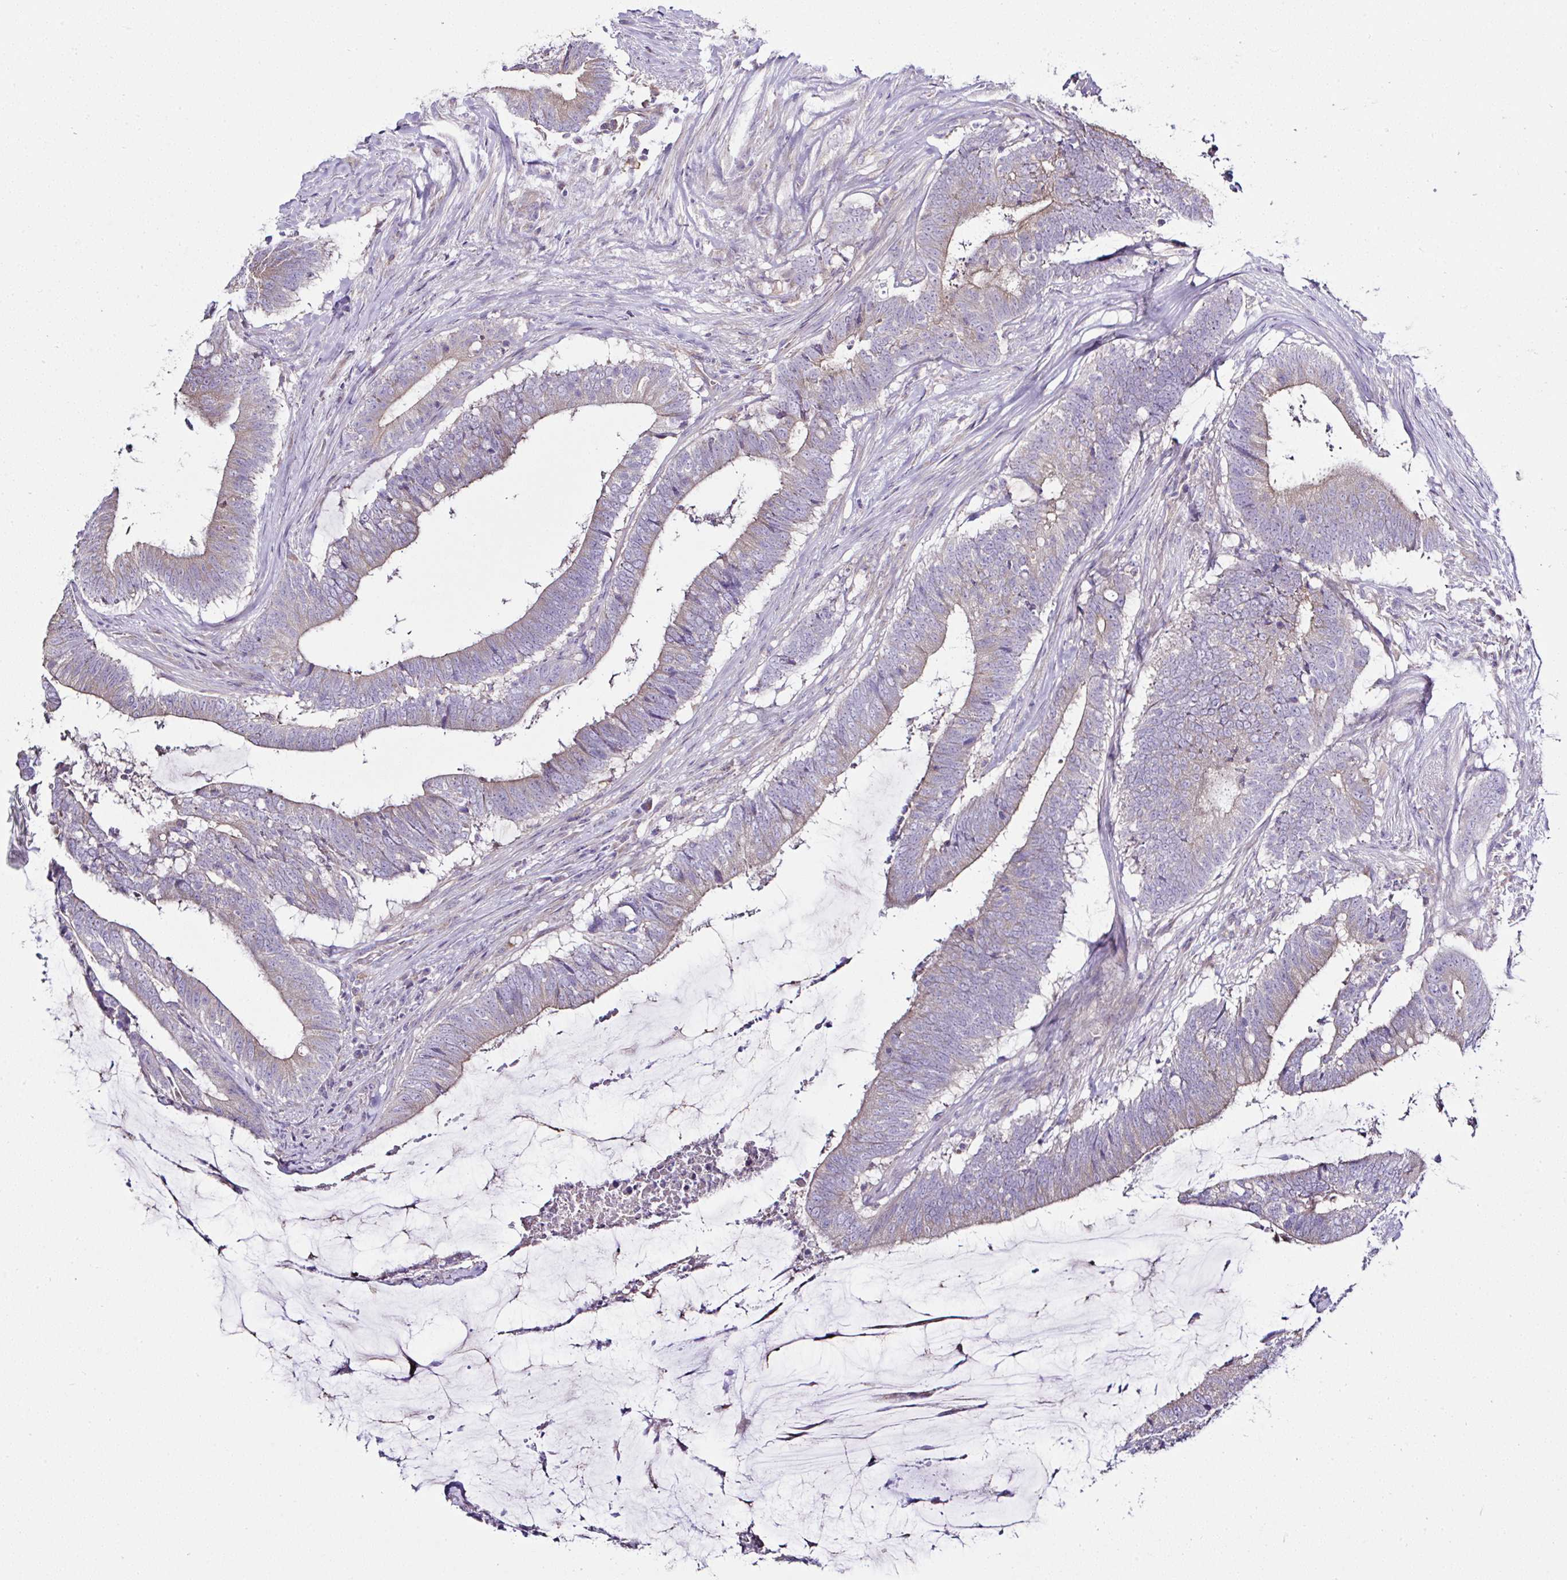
{"staining": {"intensity": "weak", "quantity": ">75%", "location": "cytoplasmic/membranous"}, "tissue": "colorectal cancer", "cell_type": "Tumor cells", "image_type": "cancer", "snomed": [{"axis": "morphology", "description": "Adenocarcinoma, NOS"}, {"axis": "topography", "description": "Colon"}], "caption": "Immunohistochemistry (IHC) of human colorectal cancer (adenocarcinoma) reveals low levels of weak cytoplasmic/membranous expression in approximately >75% of tumor cells.", "gene": "OR4P4", "patient": {"sex": "female", "age": 43}}